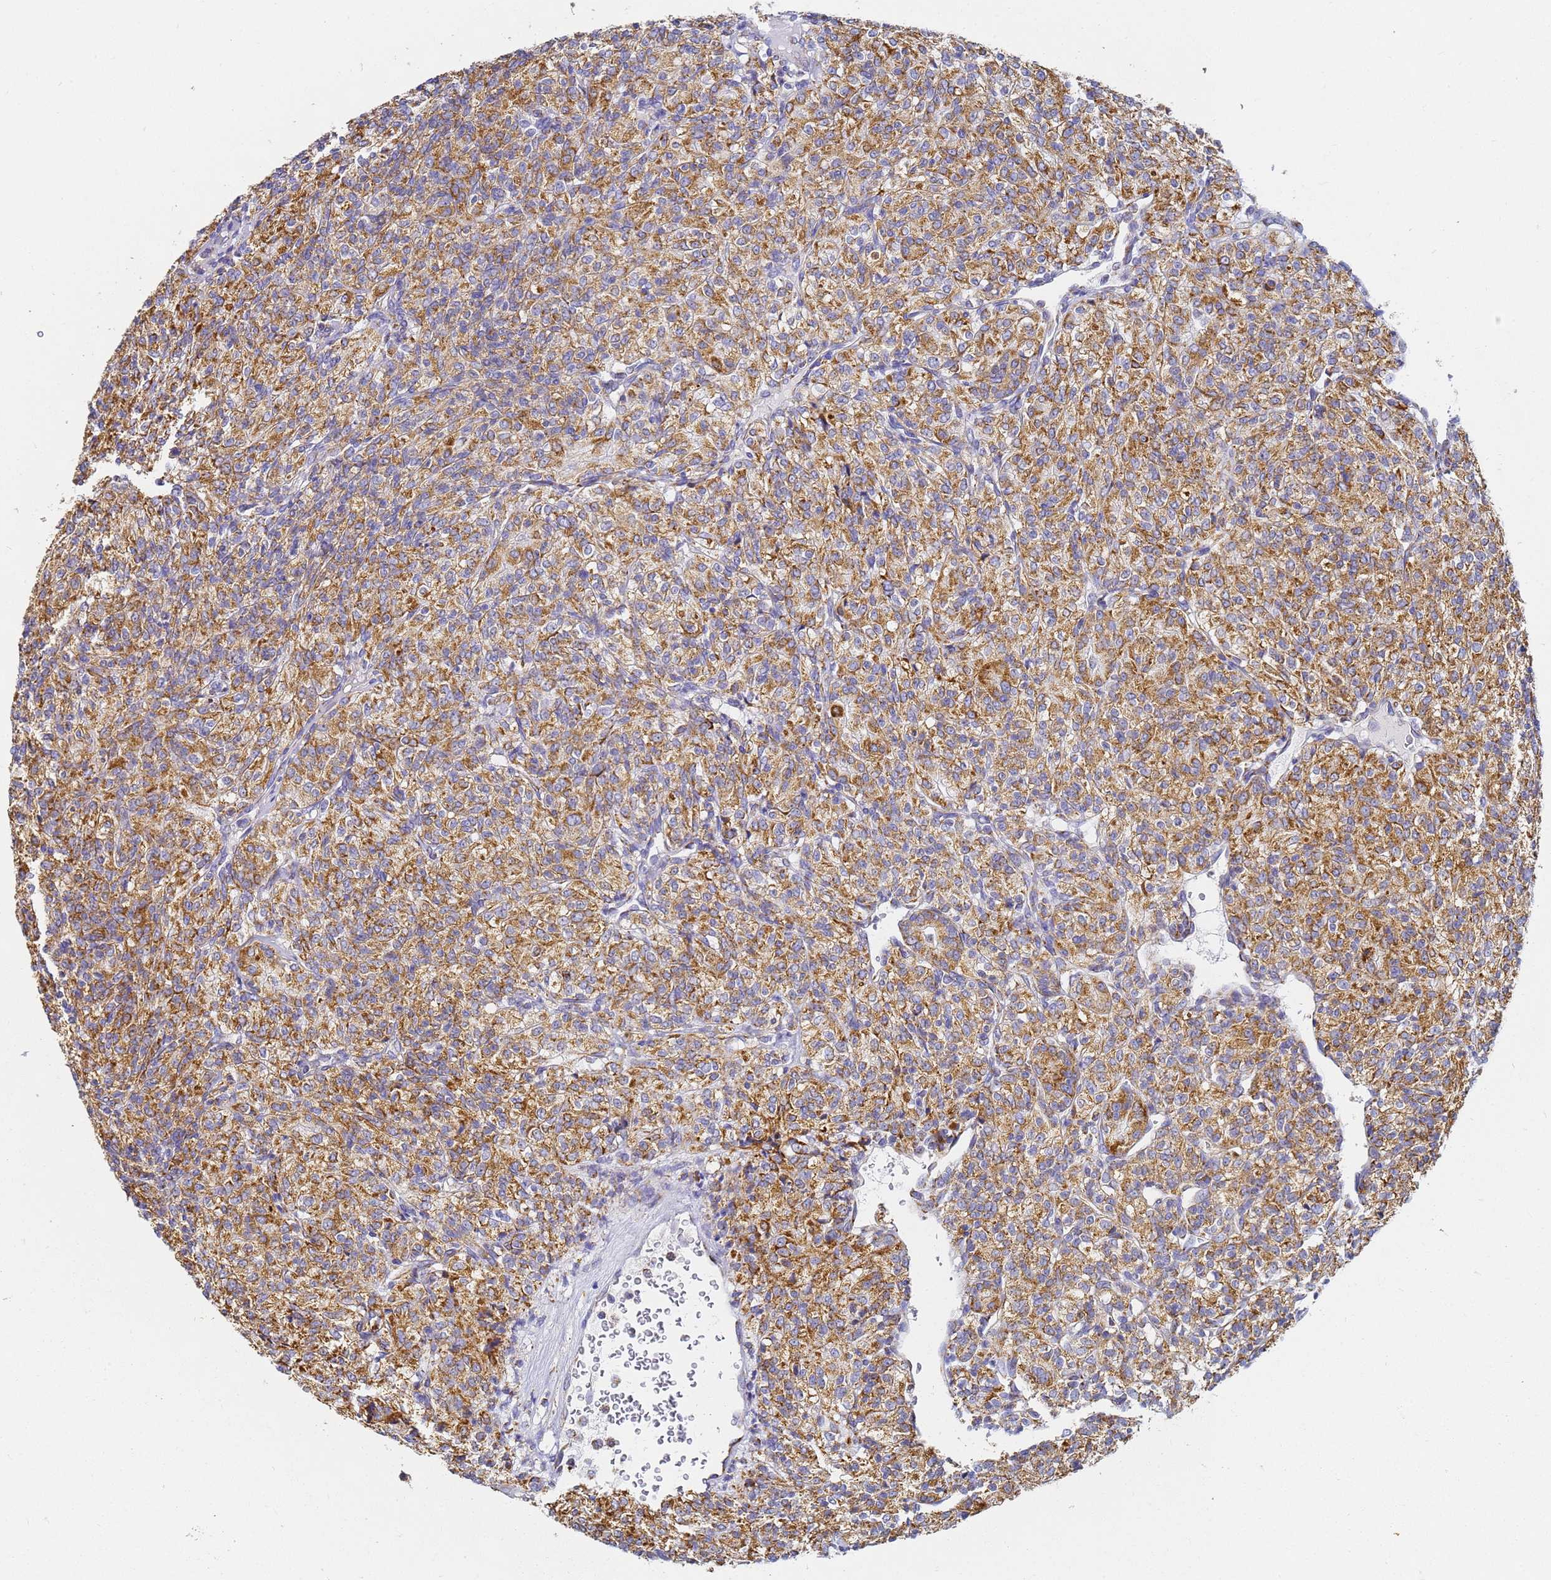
{"staining": {"intensity": "moderate", "quantity": ">75%", "location": "cytoplasmic/membranous"}, "tissue": "renal cancer", "cell_type": "Tumor cells", "image_type": "cancer", "snomed": [{"axis": "morphology", "description": "Adenocarcinoma, NOS"}, {"axis": "topography", "description": "Kidney"}], "caption": "Immunohistochemistry of renal adenocarcinoma shows medium levels of moderate cytoplasmic/membranous positivity in approximately >75% of tumor cells. Nuclei are stained in blue.", "gene": "CNIH4", "patient": {"sex": "male", "age": 77}}